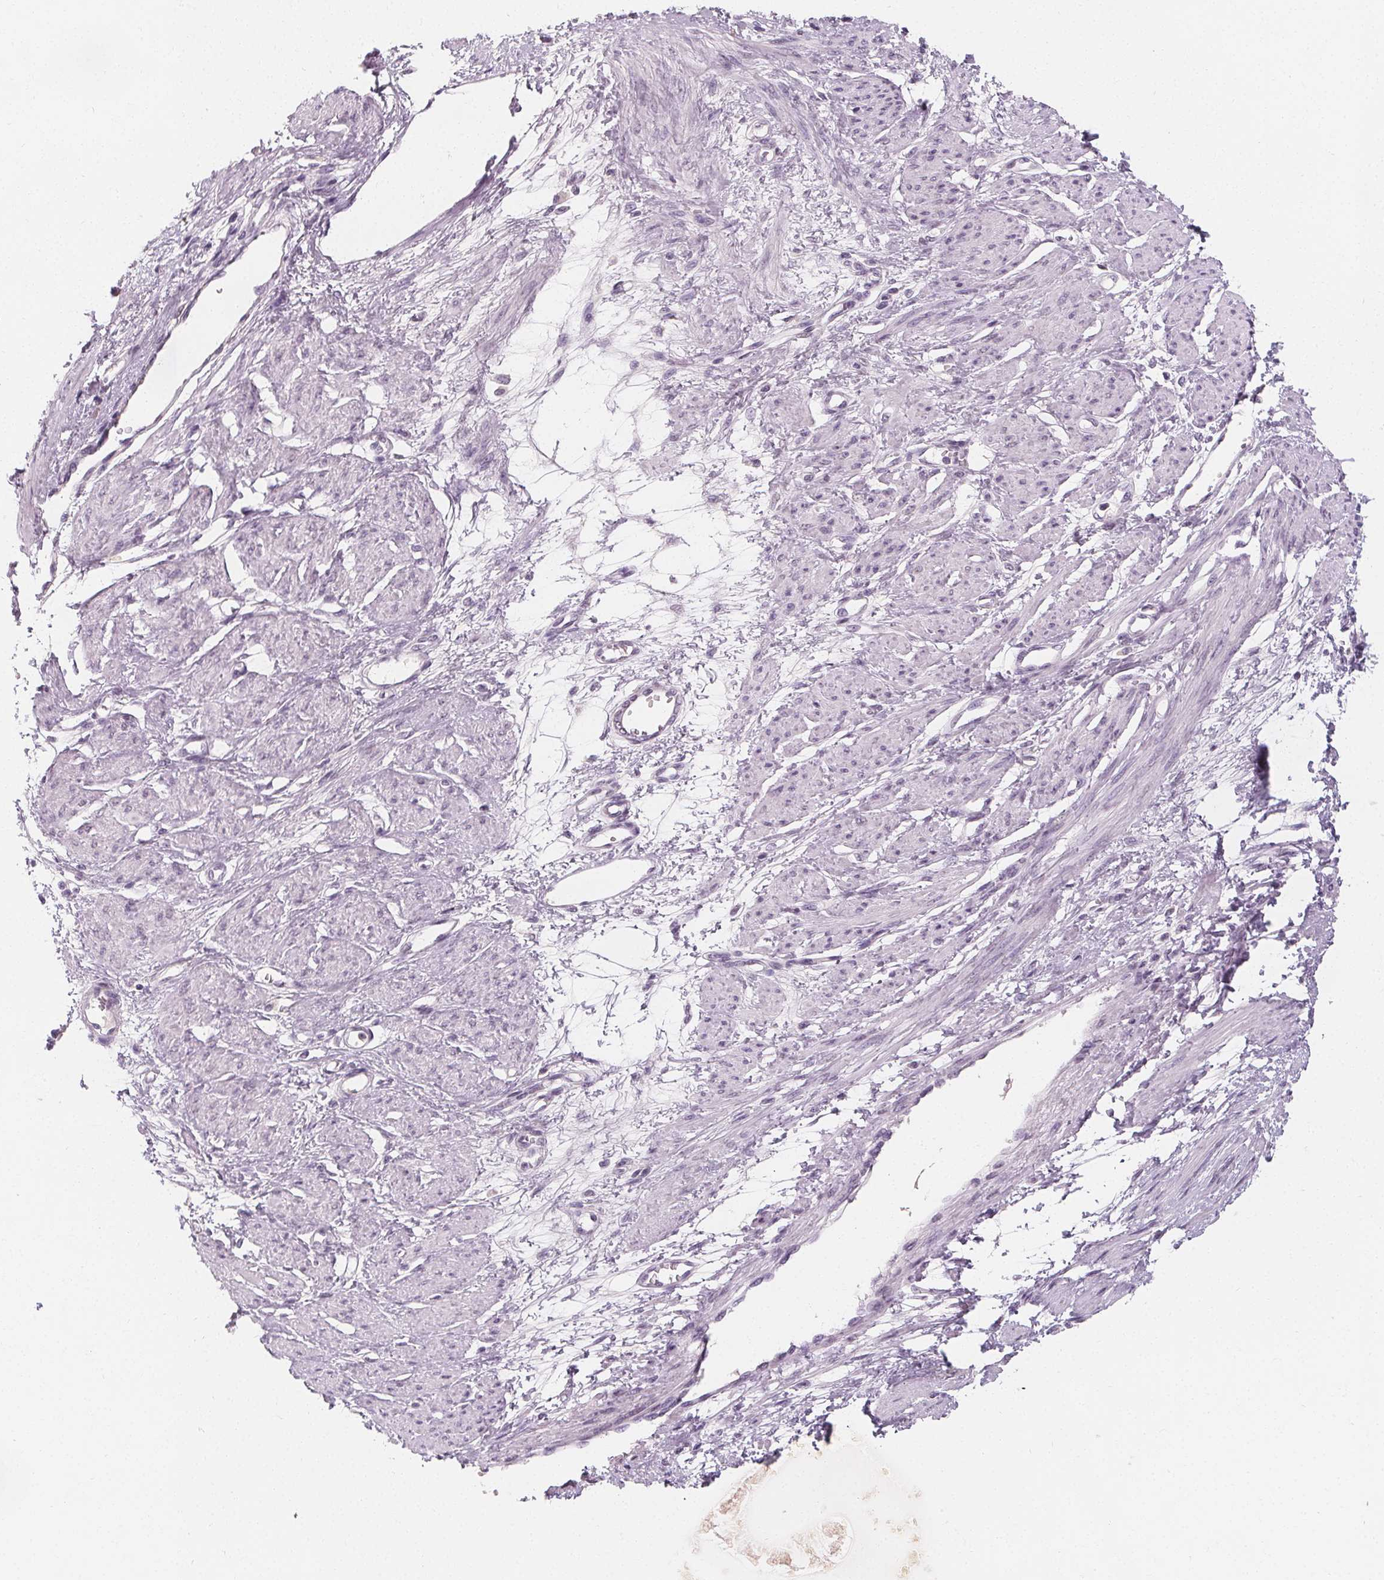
{"staining": {"intensity": "negative", "quantity": "none", "location": "none"}, "tissue": "smooth muscle", "cell_type": "Smooth muscle cells", "image_type": "normal", "snomed": [{"axis": "morphology", "description": "Normal tissue, NOS"}, {"axis": "topography", "description": "Smooth muscle"}, {"axis": "topography", "description": "Uterus"}], "caption": "This histopathology image is of benign smooth muscle stained with IHC to label a protein in brown with the nuclei are counter-stained blue. There is no staining in smooth muscle cells.", "gene": "DBX2", "patient": {"sex": "female", "age": 39}}